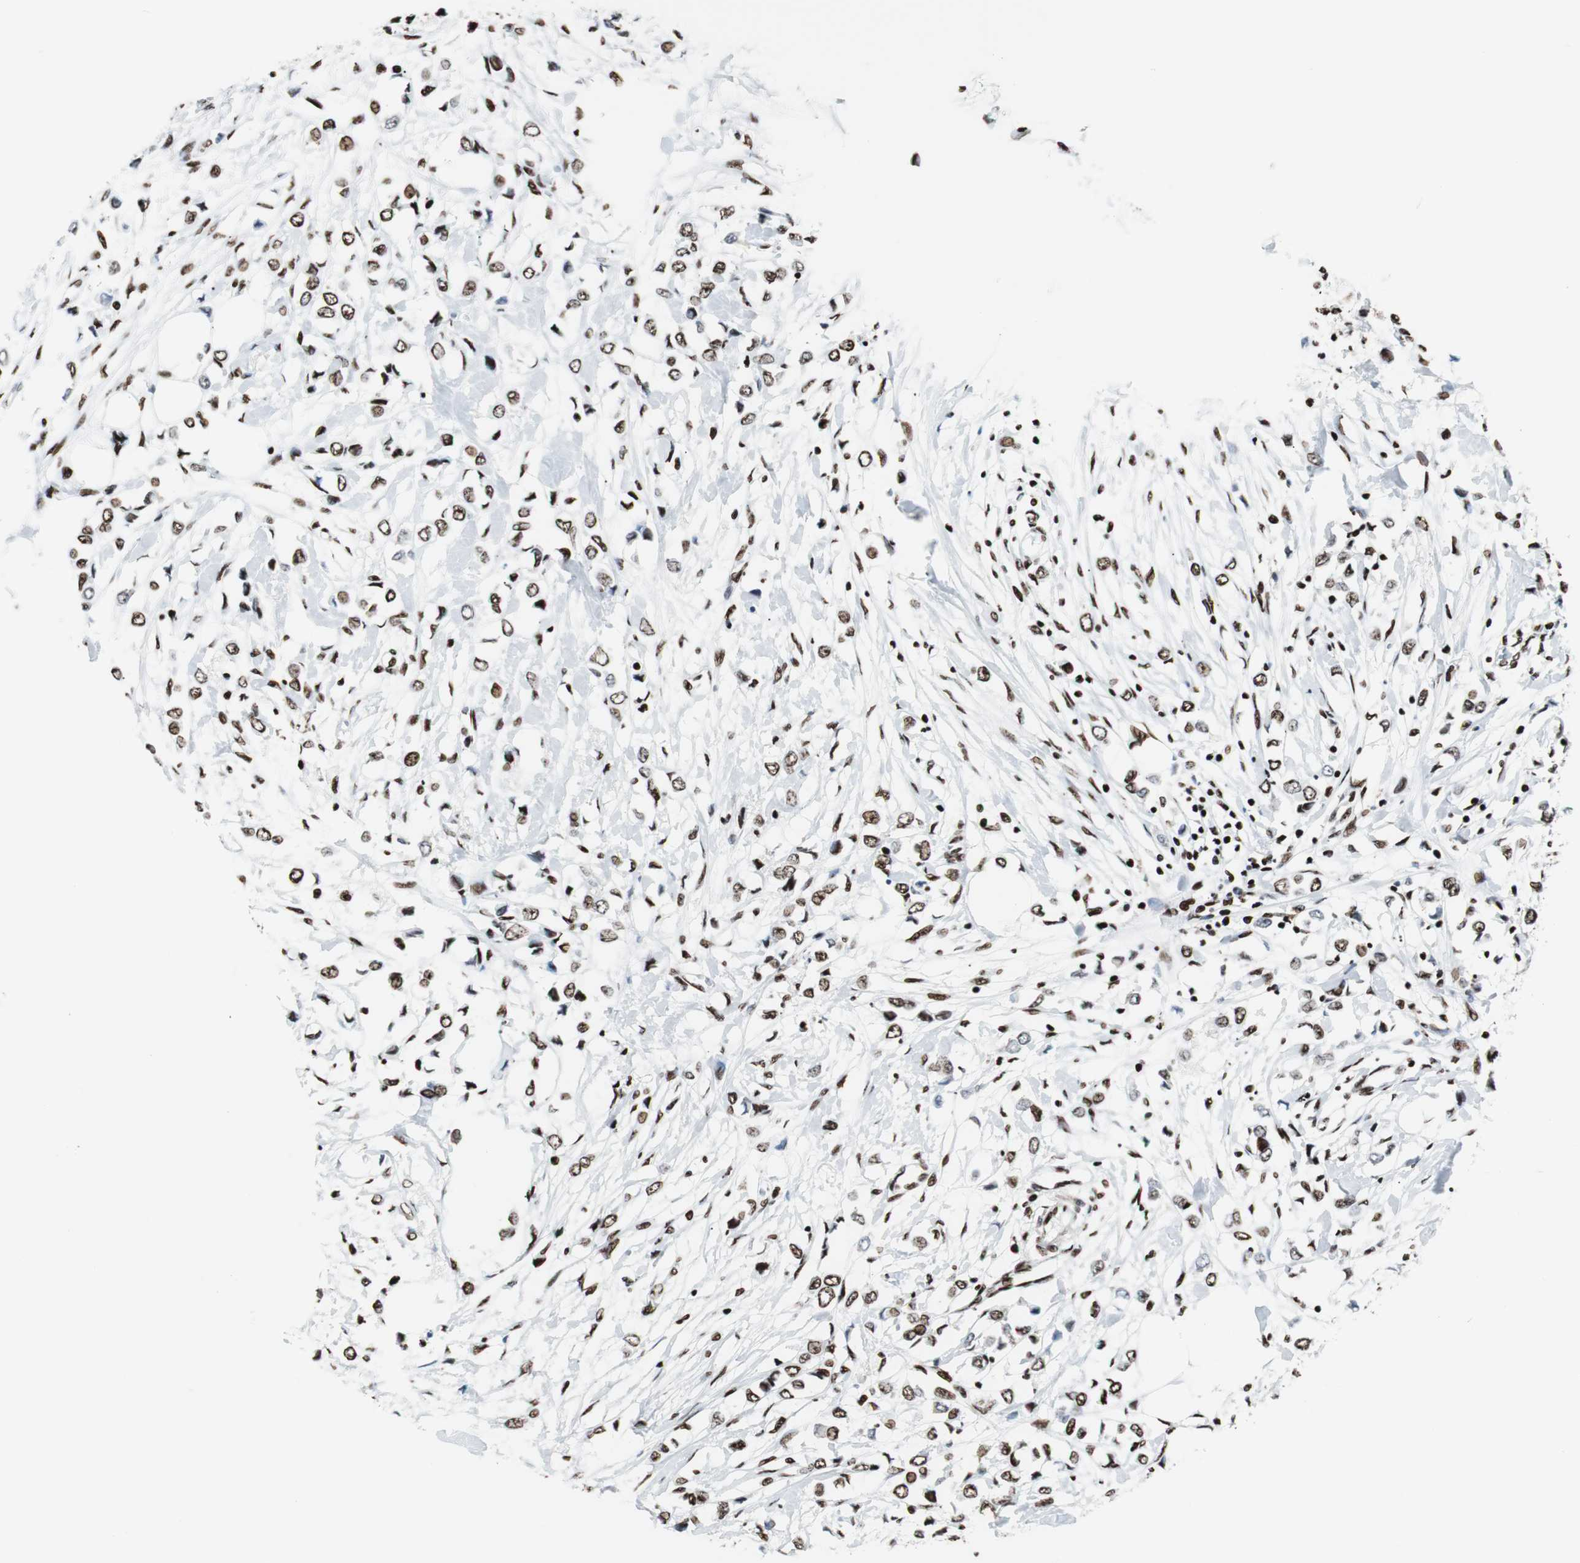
{"staining": {"intensity": "strong", "quantity": ">75%", "location": "nuclear"}, "tissue": "breast cancer", "cell_type": "Tumor cells", "image_type": "cancer", "snomed": [{"axis": "morphology", "description": "Lobular carcinoma"}, {"axis": "topography", "description": "Breast"}], "caption": "Immunohistochemistry photomicrograph of human breast lobular carcinoma stained for a protein (brown), which exhibits high levels of strong nuclear expression in about >75% of tumor cells.", "gene": "NCL", "patient": {"sex": "female", "age": 51}}